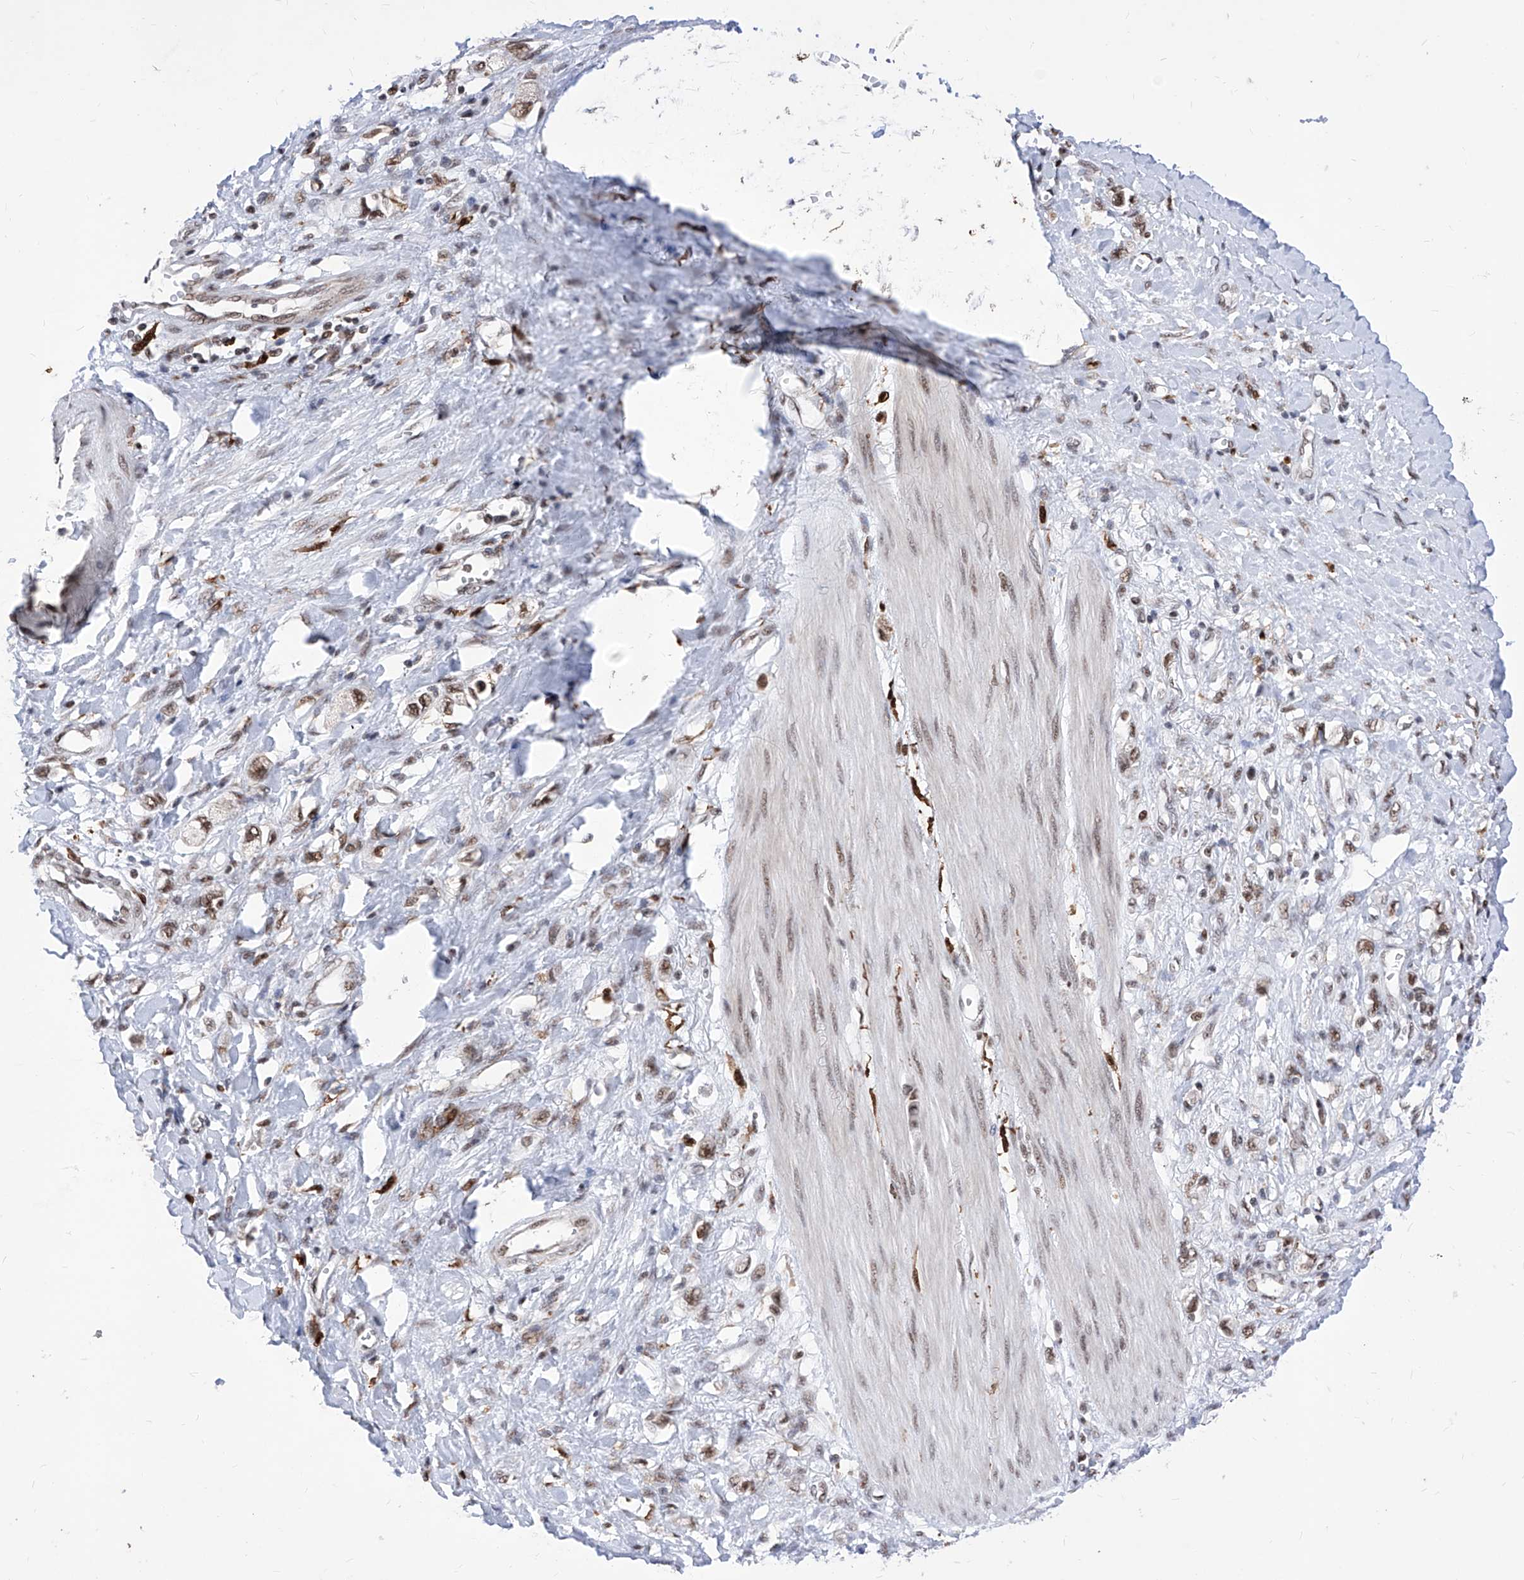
{"staining": {"intensity": "moderate", "quantity": ">75%", "location": "nuclear"}, "tissue": "stomach cancer", "cell_type": "Tumor cells", "image_type": "cancer", "snomed": [{"axis": "morphology", "description": "Adenocarcinoma, NOS"}, {"axis": "topography", "description": "Stomach"}], "caption": "Immunohistochemical staining of human stomach adenocarcinoma displays medium levels of moderate nuclear protein expression in about >75% of tumor cells.", "gene": "PHF5A", "patient": {"sex": "female", "age": 76}}